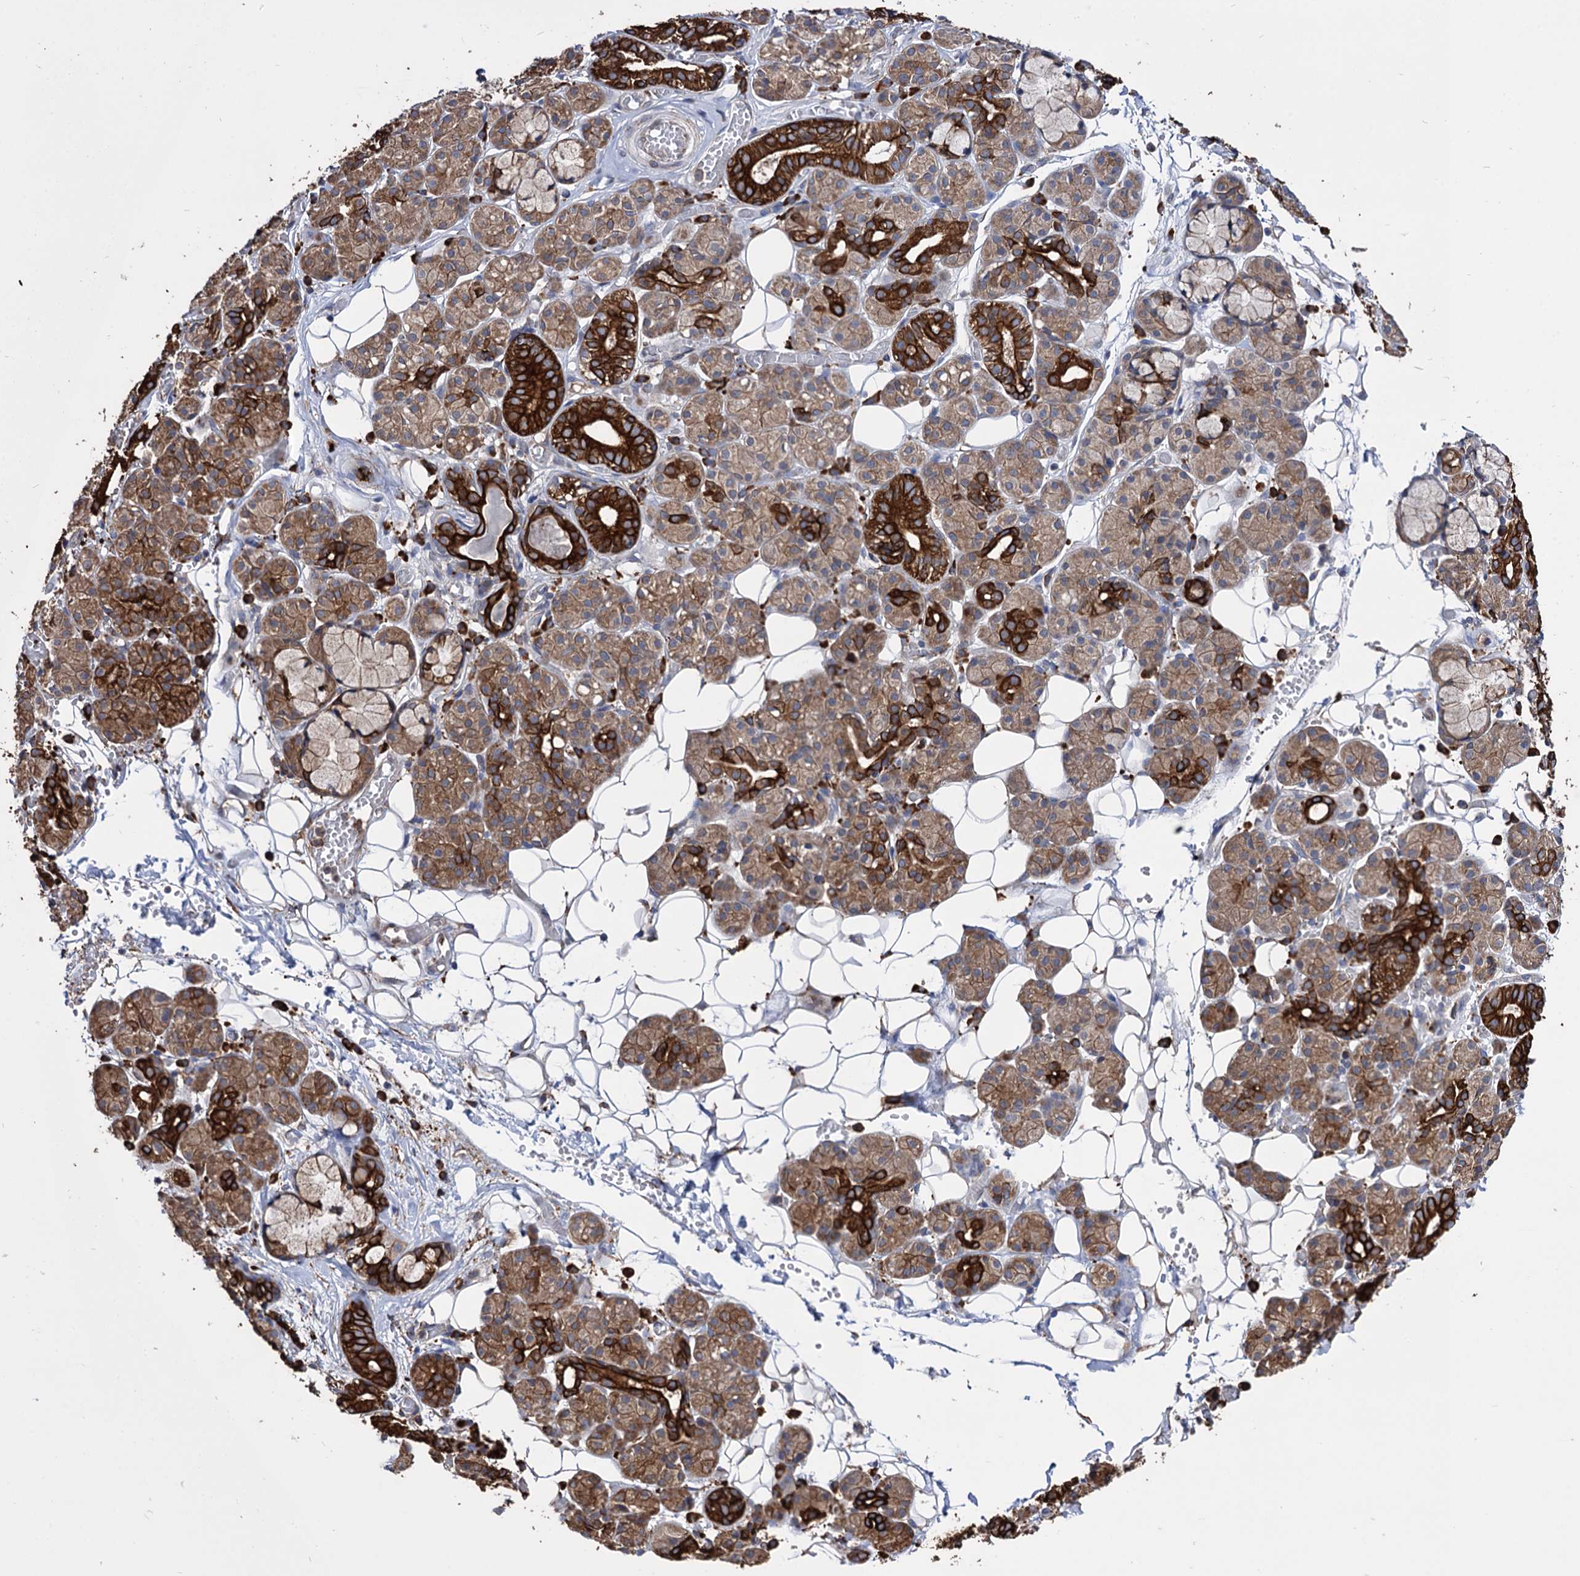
{"staining": {"intensity": "strong", "quantity": "25%-75%", "location": "cytoplasmic/membranous"}, "tissue": "salivary gland", "cell_type": "Glandular cells", "image_type": "normal", "snomed": [{"axis": "morphology", "description": "Normal tissue, NOS"}, {"axis": "topography", "description": "Salivary gland"}], "caption": "Benign salivary gland was stained to show a protein in brown. There is high levels of strong cytoplasmic/membranous staining in approximately 25%-75% of glandular cells. Immunohistochemistry (ihc) stains the protein in brown and the nuclei are stained blue.", "gene": "CDAN1", "patient": {"sex": "male", "age": 63}}